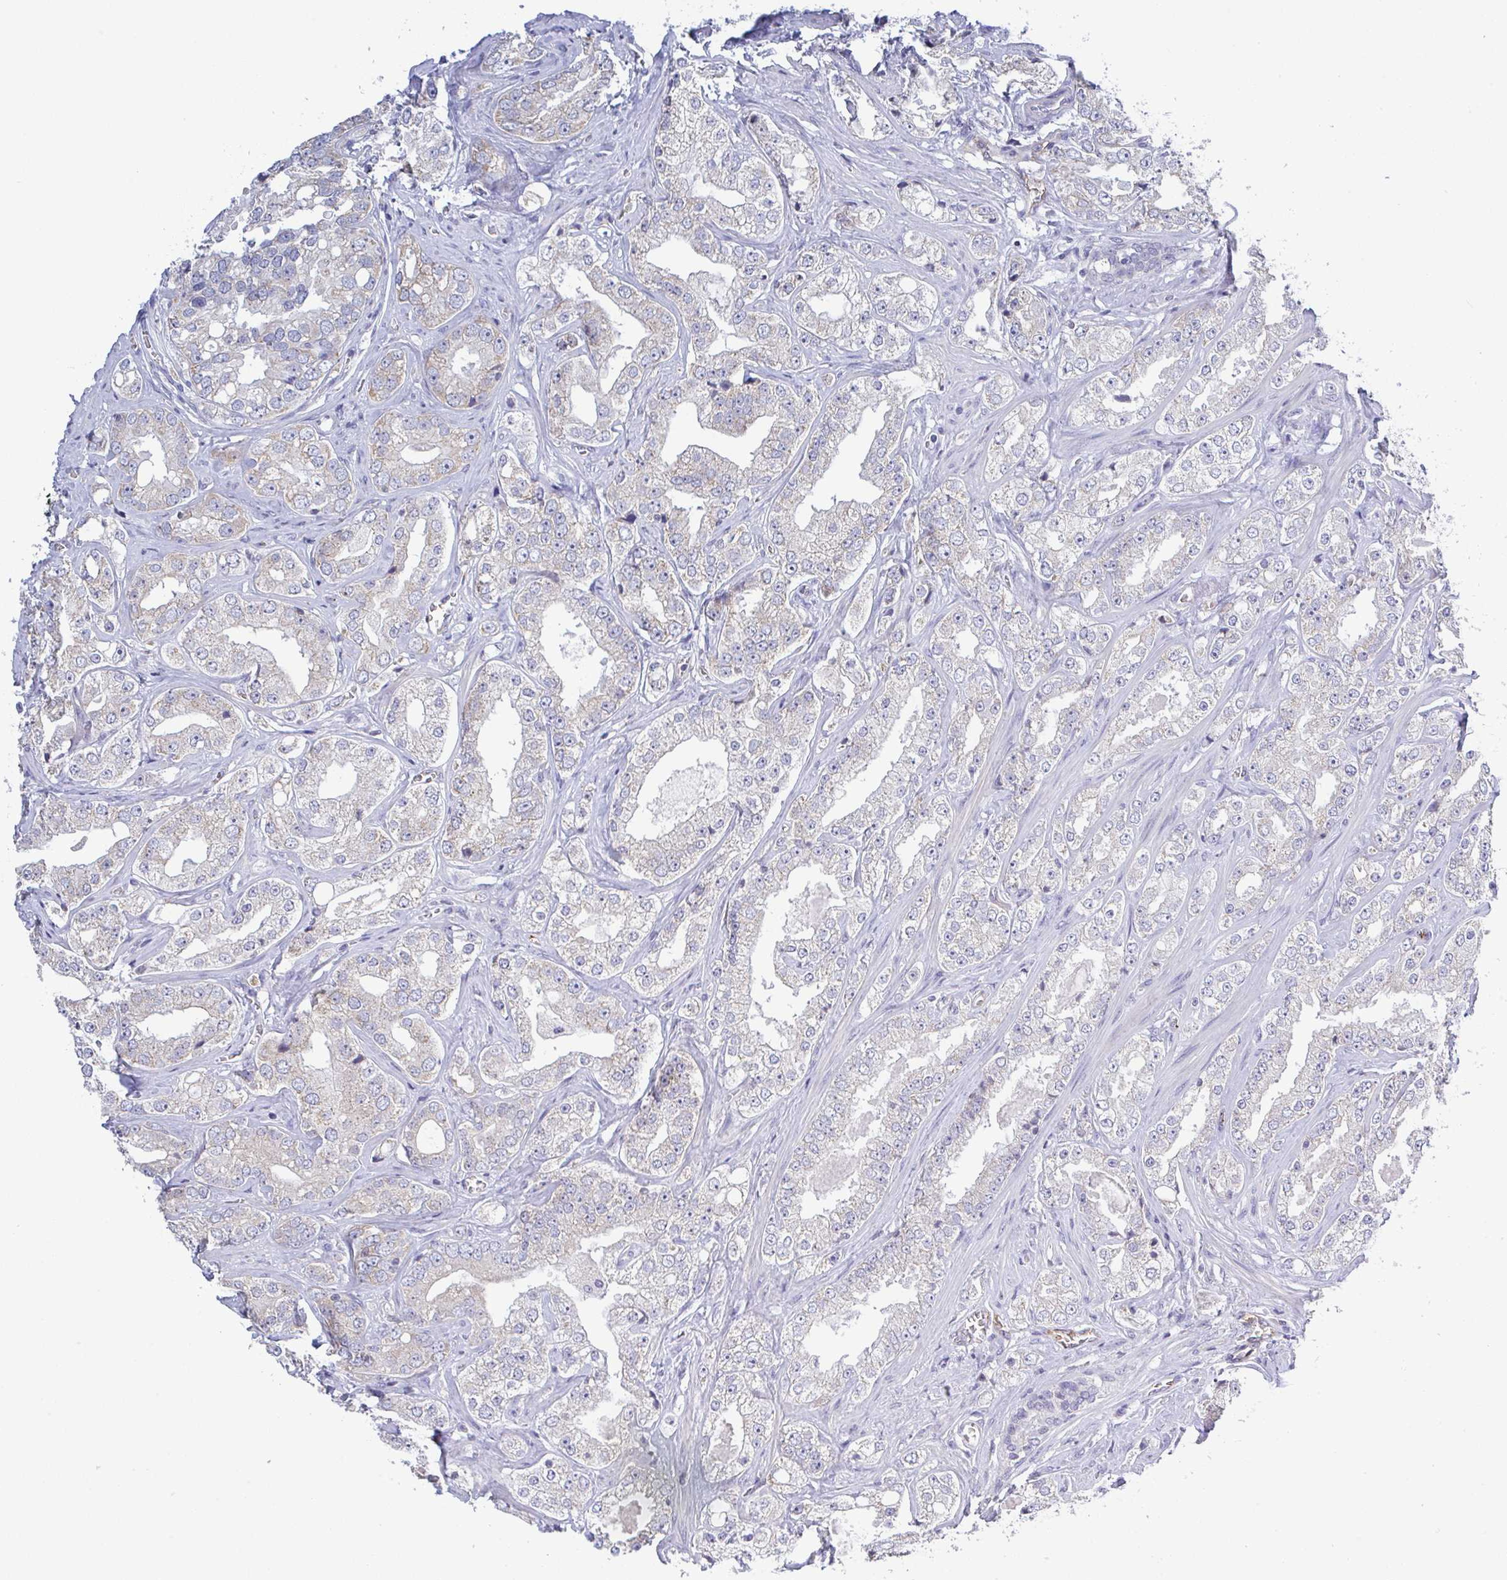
{"staining": {"intensity": "negative", "quantity": "none", "location": "none"}, "tissue": "prostate cancer", "cell_type": "Tumor cells", "image_type": "cancer", "snomed": [{"axis": "morphology", "description": "Adenocarcinoma, High grade"}, {"axis": "topography", "description": "Prostate"}], "caption": "Prostate cancer was stained to show a protein in brown. There is no significant positivity in tumor cells. (Brightfield microscopy of DAB (3,3'-diaminobenzidine) IHC at high magnification).", "gene": "PLCD4", "patient": {"sex": "male", "age": 67}}